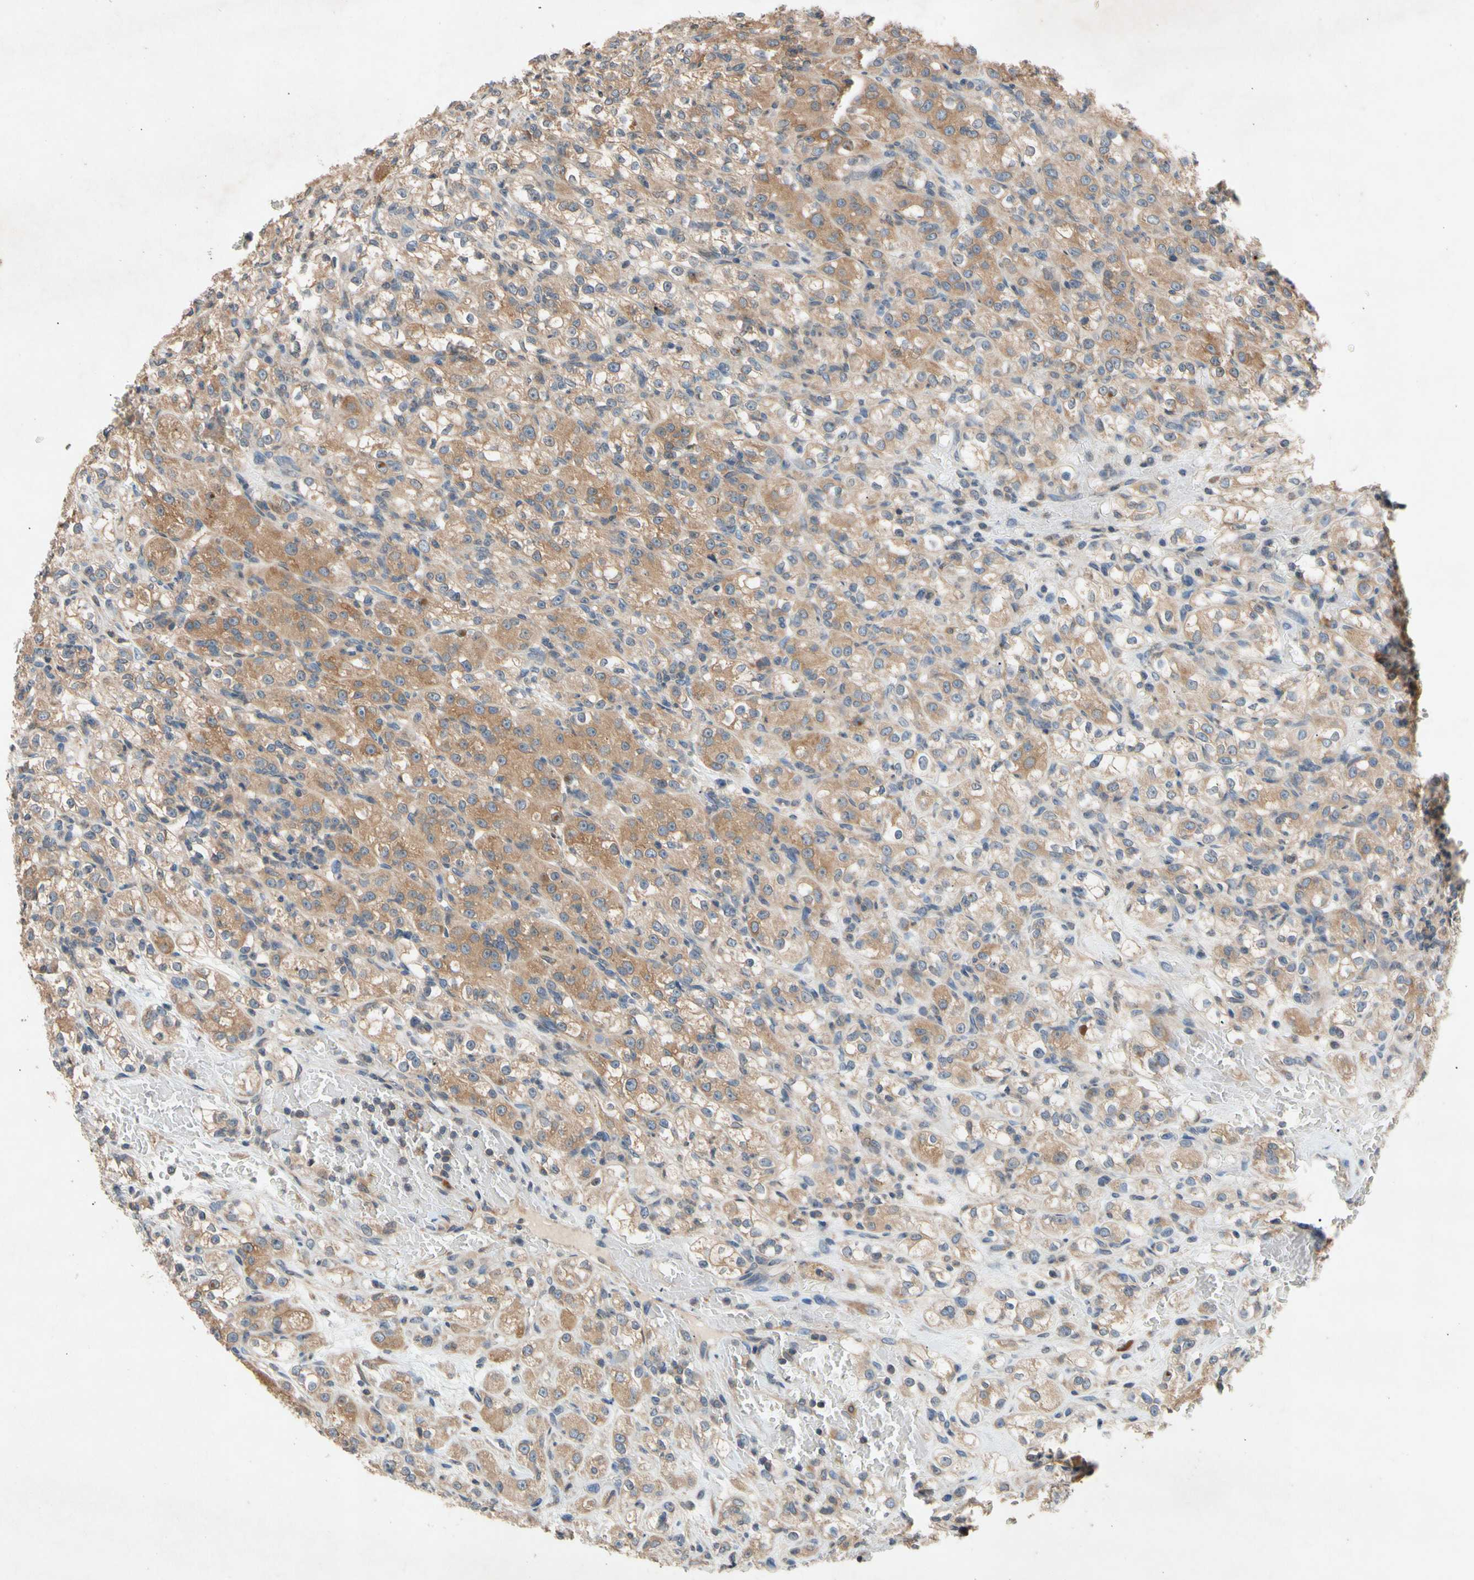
{"staining": {"intensity": "moderate", "quantity": ">75%", "location": "cytoplasmic/membranous"}, "tissue": "renal cancer", "cell_type": "Tumor cells", "image_type": "cancer", "snomed": [{"axis": "morphology", "description": "Normal tissue, NOS"}, {"axis": "morphology", "description": "Adenocarcinoma, NOS"}, {"axis": "topography", "description": "Kidney"}], "caption": "IHC photomicrograph of human renal cancer stained for a protein (brown), which exhibits medium levels of moderate cytoplasmic/membranous staining in approximately >75% of tumor cells.", "gene": "PRDX4", "patient": {"sex": "male", "age": 61}}